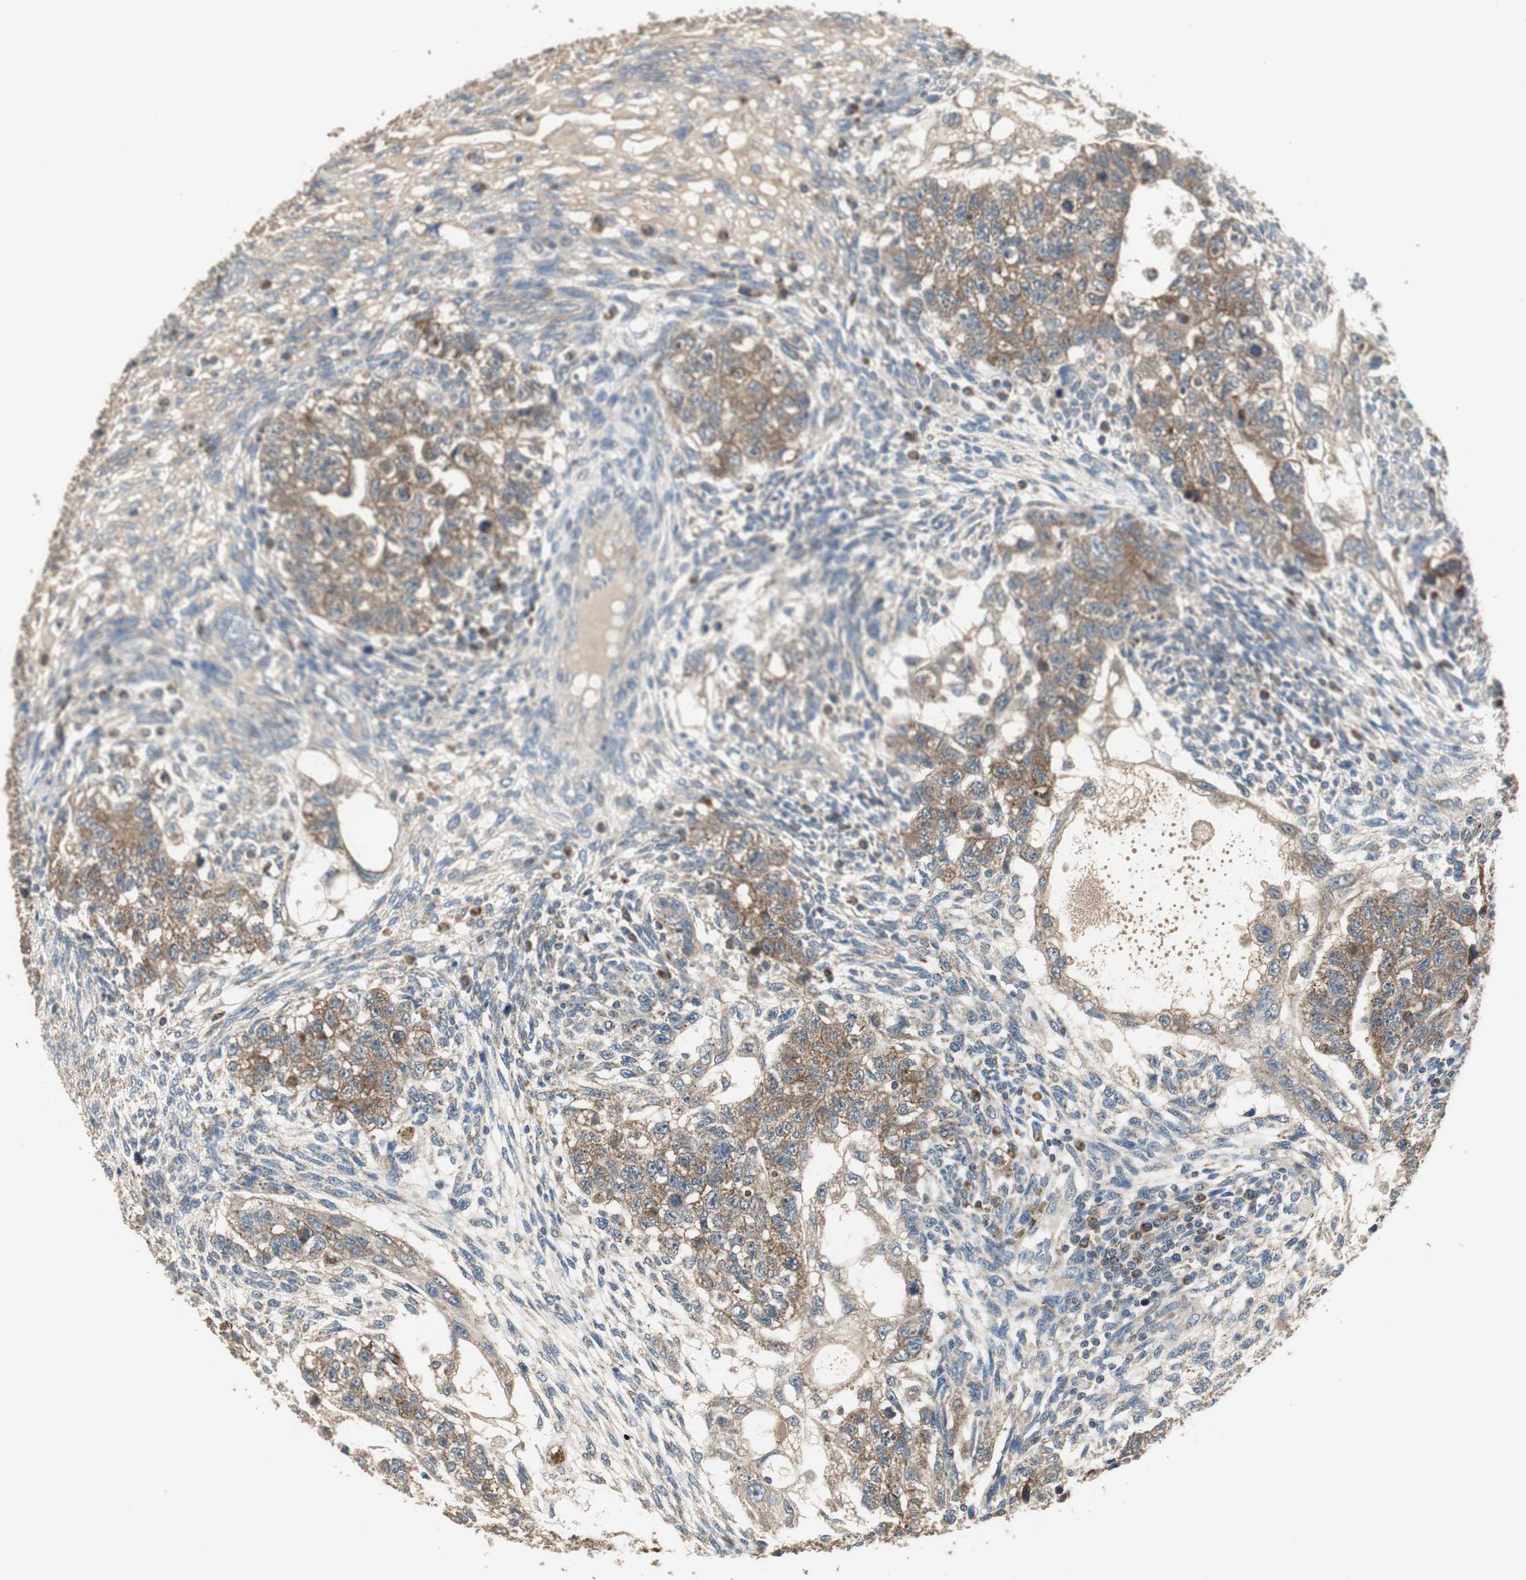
{"staining": {"intensity": "moderate", "quantity": ">75%", "location": "cytoplasmic/membranous"}, "tissue": "testis cancer", "cell_type": "Tumor cells", "image_type": "cancer", "snomed": [{"axis": "morphology", "description": "Normal tissue, NOS"}, {"axis": "morphology", "description": "Carcinoma, Embryonal, NOS"}, {"axis": "topography", "description": "Testis"}], "caption": "Testis embryonal carcinoma stained with a protein marker exhibits moderate staining in tumor cells.", "gene": "MSTO1", "patient": {"sex": "male", "age": 36}}